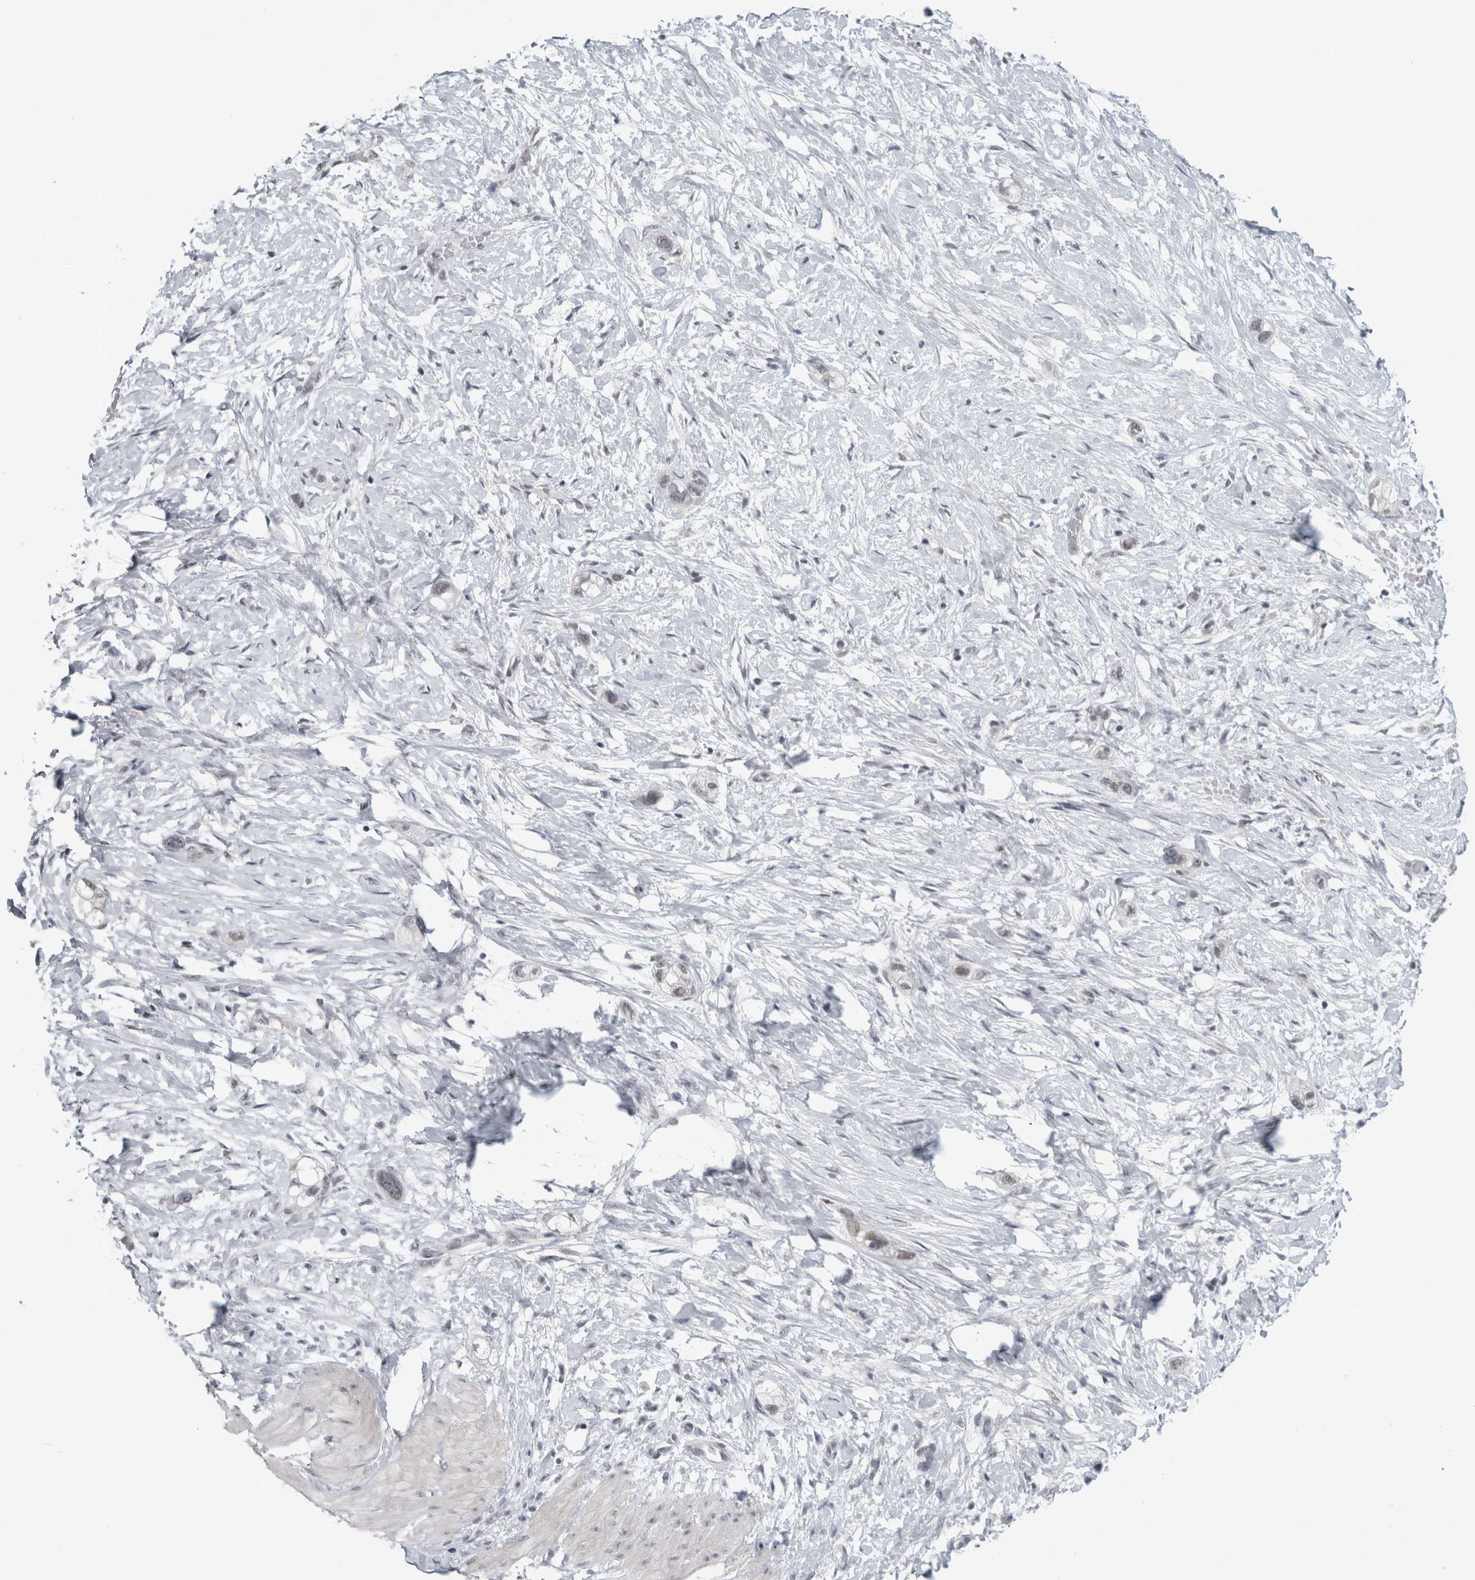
{"staining": {"intensity": "weak", "quantity": "<25%", "location": "nuclear"}, "tissue": "stomach cancer", "cell_type": "Tumor cells", "image_type": "cancer", "snomed": [{"axis": "morphology", "description": "Adenocarcinoma, NOS"}, {"axis": "topography", "description": "Stomach"}, {"axis": "topography", "description": "Stomach, lower"}], "caption": "DAB immunohistochemical staining of stomach cancer (adenocarcinoma) reveals no significant positivity in tumor cells.", "gene": "ARID4B", "patient": {"sex": "female", "age": 48}}